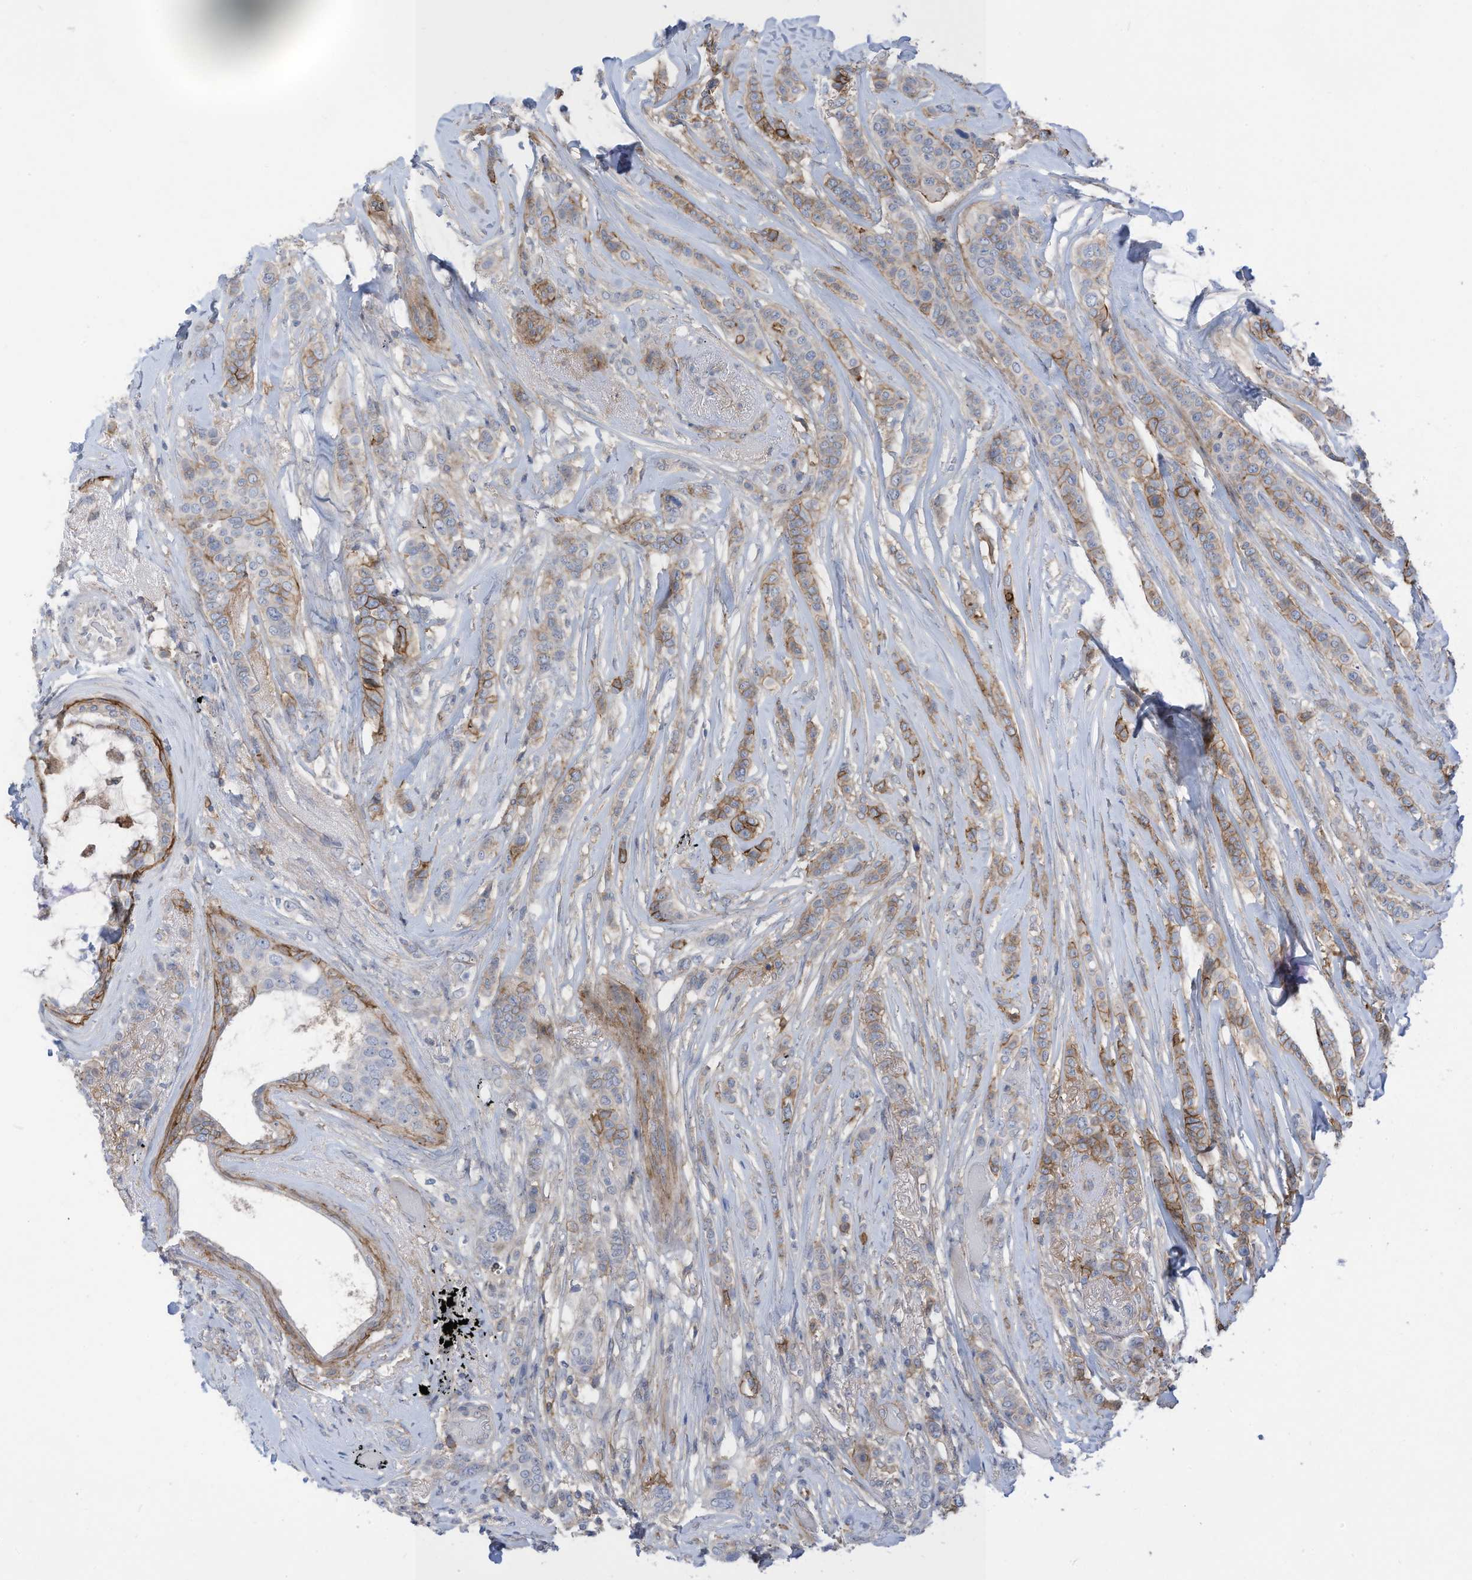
{"staining": {"intensity": "moderate", "quantity": "25%-75%", "location": "cytoplasmic/membranous"}, "tissue": "breast cancer", "cell_type": "Tumor cells", "image_type": "cancer", "snomed": [{"axis": "morphology", "description": "Lobular carcinoma"}, {"axis": "topography", "description": "Breast"}], "caption": "A high-resolution histopathology image shows immunohistochemistry (IHC) staining of breast cancer, which exhibits moderate cytoplasmic/membranous positivity in approximately 25%-75% of tumor cells. (Brightfield microscopy of DAB IHC at high magnification).", "gene": "SLC1A5", "patient": {"sex": "female", "age": 51}}